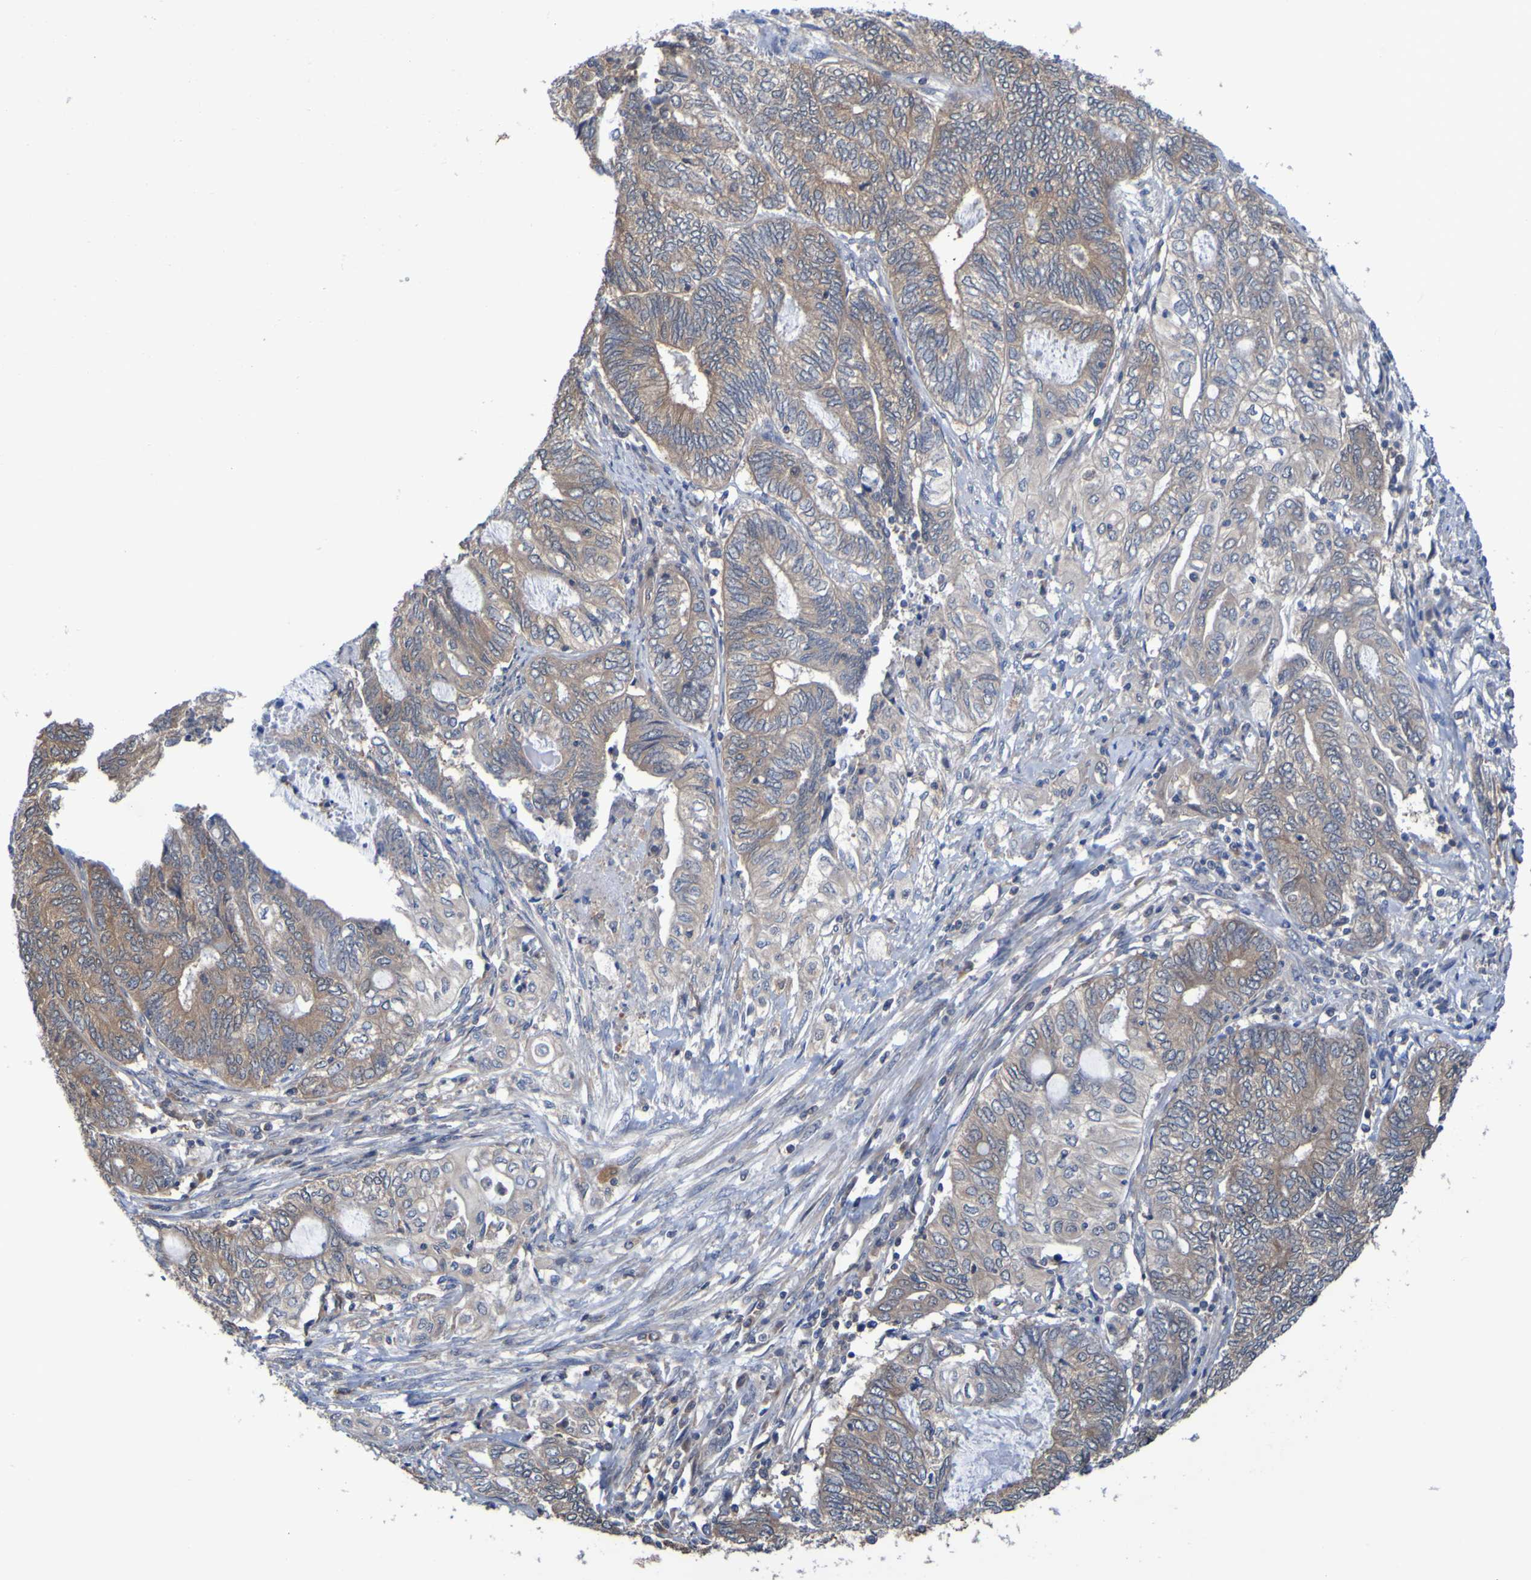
{"staining": {"intensity": "moderate", "quantity": ">75%", "location": "cytoplasmic/membranous"}, "tissue": "endometrial cancer", "cell_type": "Tumor cells", "image_type": "cancer", "snomed": [{"axis": "morphology", "description": "Adenocarcinoma, NOS"}, {"axis": "topography", "description": "Uterus"}, {"axis": "topography", "description": "Endometrium"}], "caption": "This photomicrograph exhibits immunohistochemistry (IHC) staining of human endometrial adenocarcinoma, with medium moderate cytoplasmic/membranous positivity in approximately >75% of tumor cells.", "gene": "SDK1", "patient": {"sex": "female", "age": 70}}